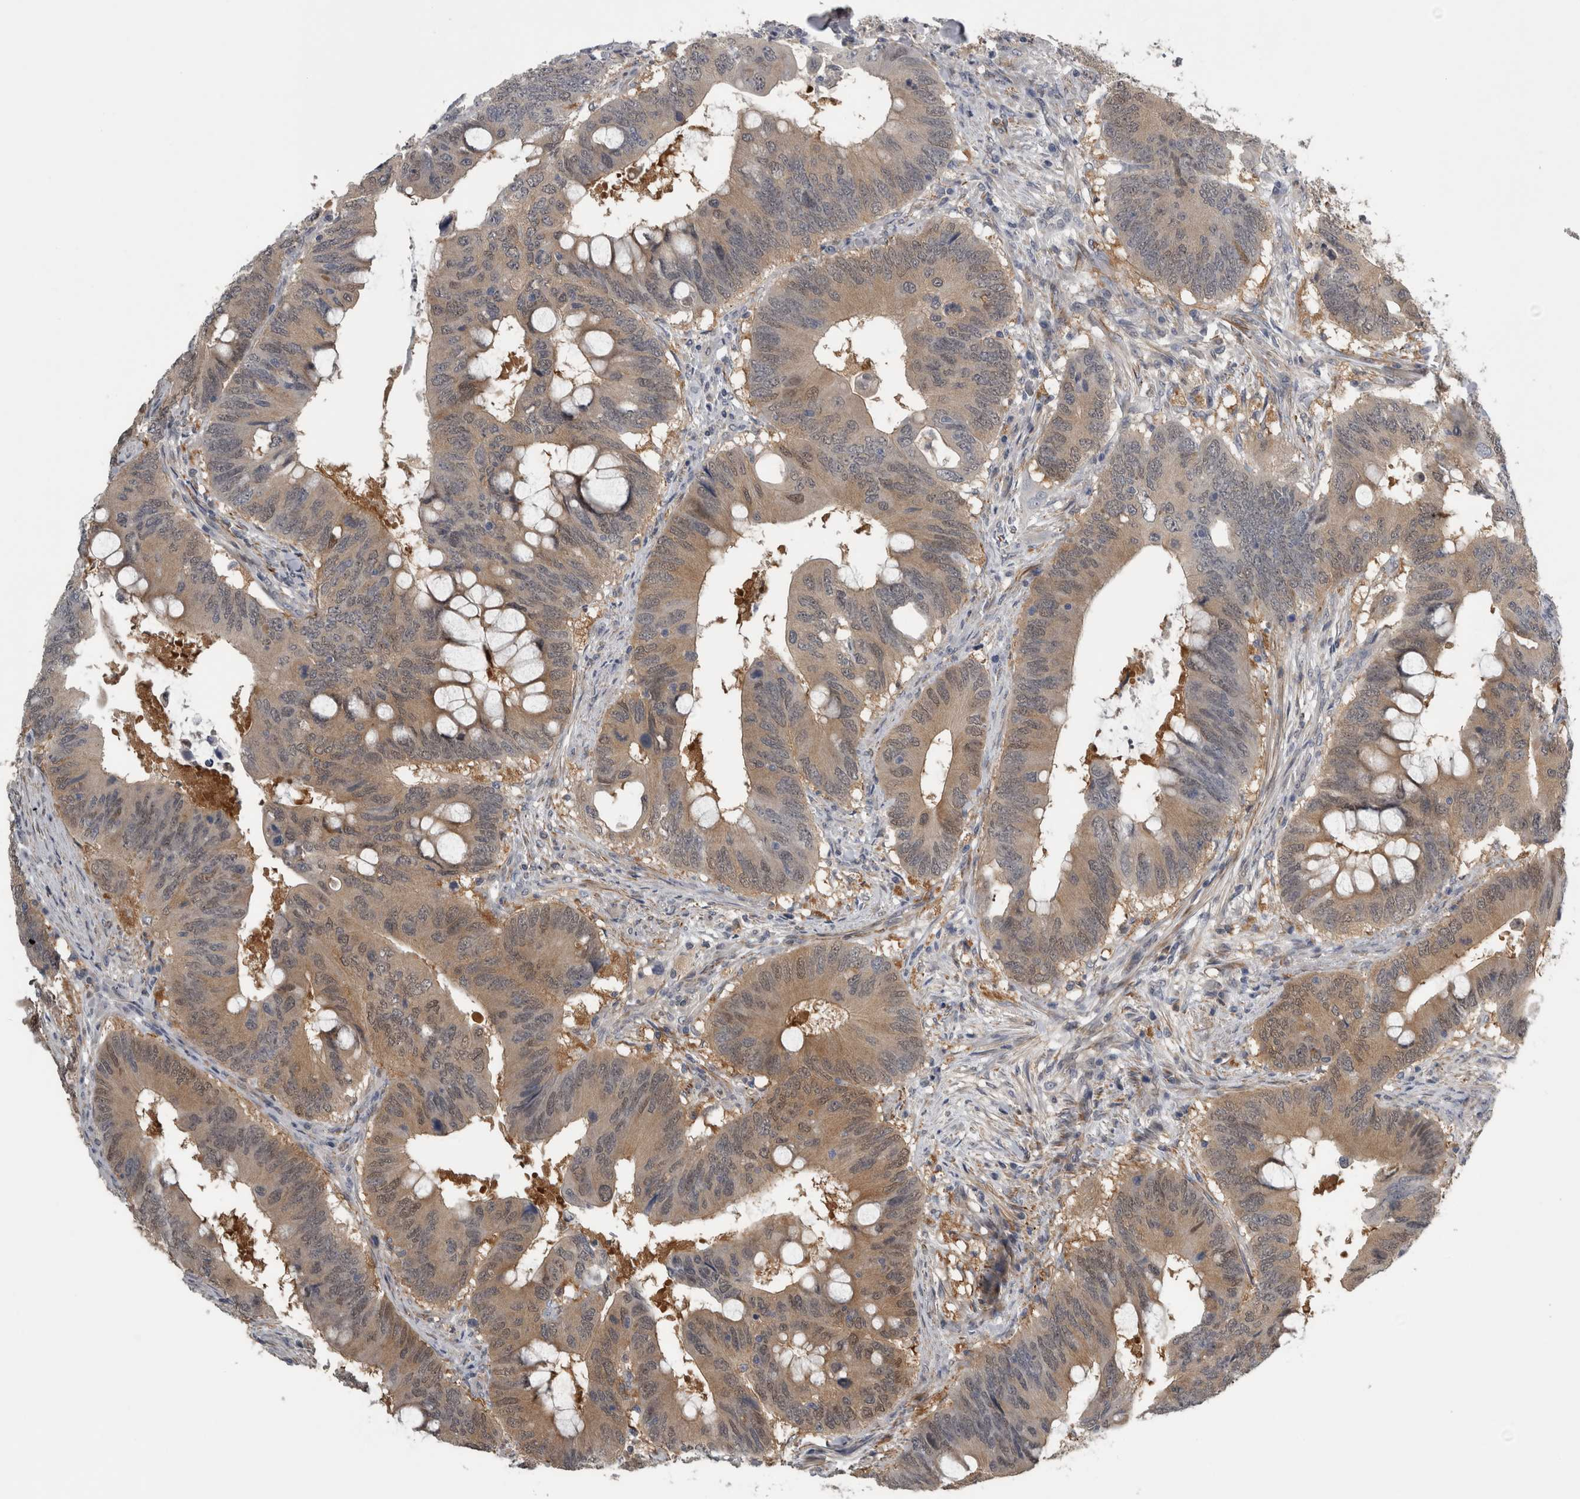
{"staining": {"intensity": "weak", "quantity": ">75%", "location": "cytoplasmic/membranous,nuclear"}, "tissue": "colorectal cancer", "cell_type": "Tumor cells", "image_type": "cancer", "snomed": [{"axis": "morphology", "description": "Adenocarcinoma, NOS"}, {"axis": "topography", "description": "Colon"}], "caption": "Human colorectal cancer (adenocarcinoma) stained with a protein marker reveals weak staining in tumor cells.", "gene": "NAPRT", "patient": {"sex": "male", "age": 71}}